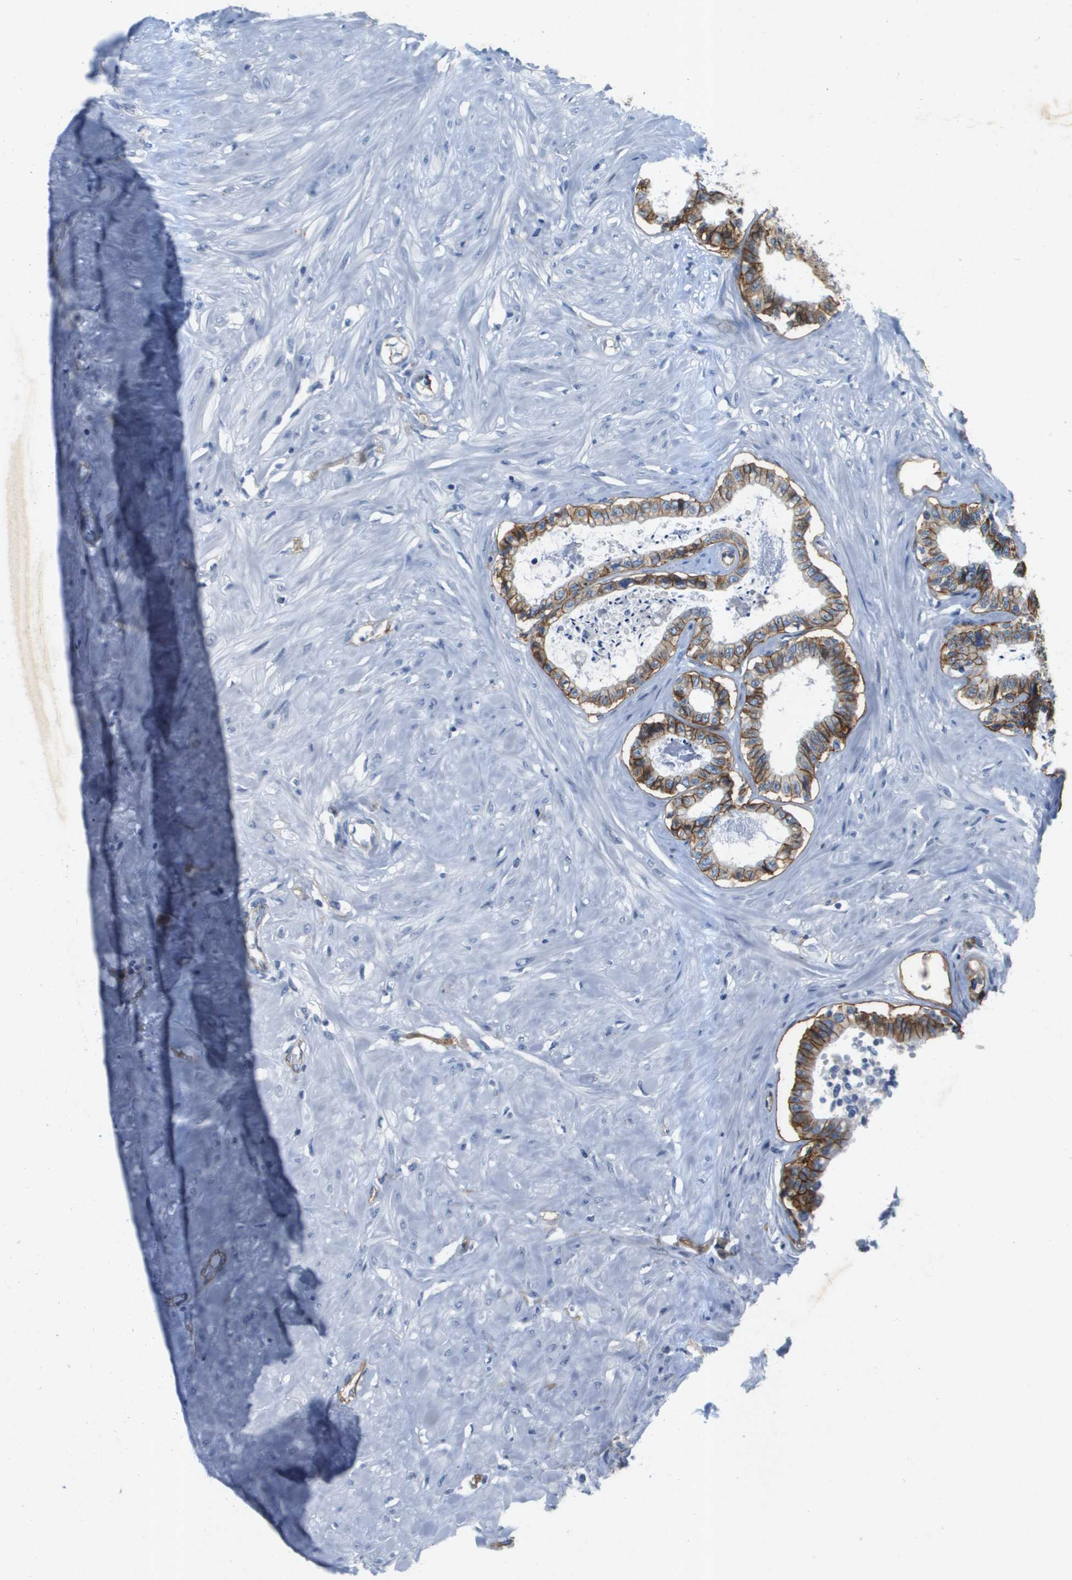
{"staining": {"intensity": "moderate", "quantity": "25%-75%", "location": "cytoplasmic/membranous"}, "tissue": "seminal vesicle", "cell_type": "Glandular cells", "image_type": "normal", "snomed": [{"axis": "morphology", "description": "Normal tissue, NOS"}, {"axis": "morphology", "description": "Adenocarcinoma, High grade"}, {"axis": "topography", "description": "Prostate"}, {"axis": "topography", "description": "Seminal veicle"}], "caption": "The image exhibits staining of benign seminal vesicle, revealing moderate cytoplasmic/membranous protein staining (brown color) within glandular cells.", "gene": "ITGA6", "patient": {"sex": "male", "age": 55}}